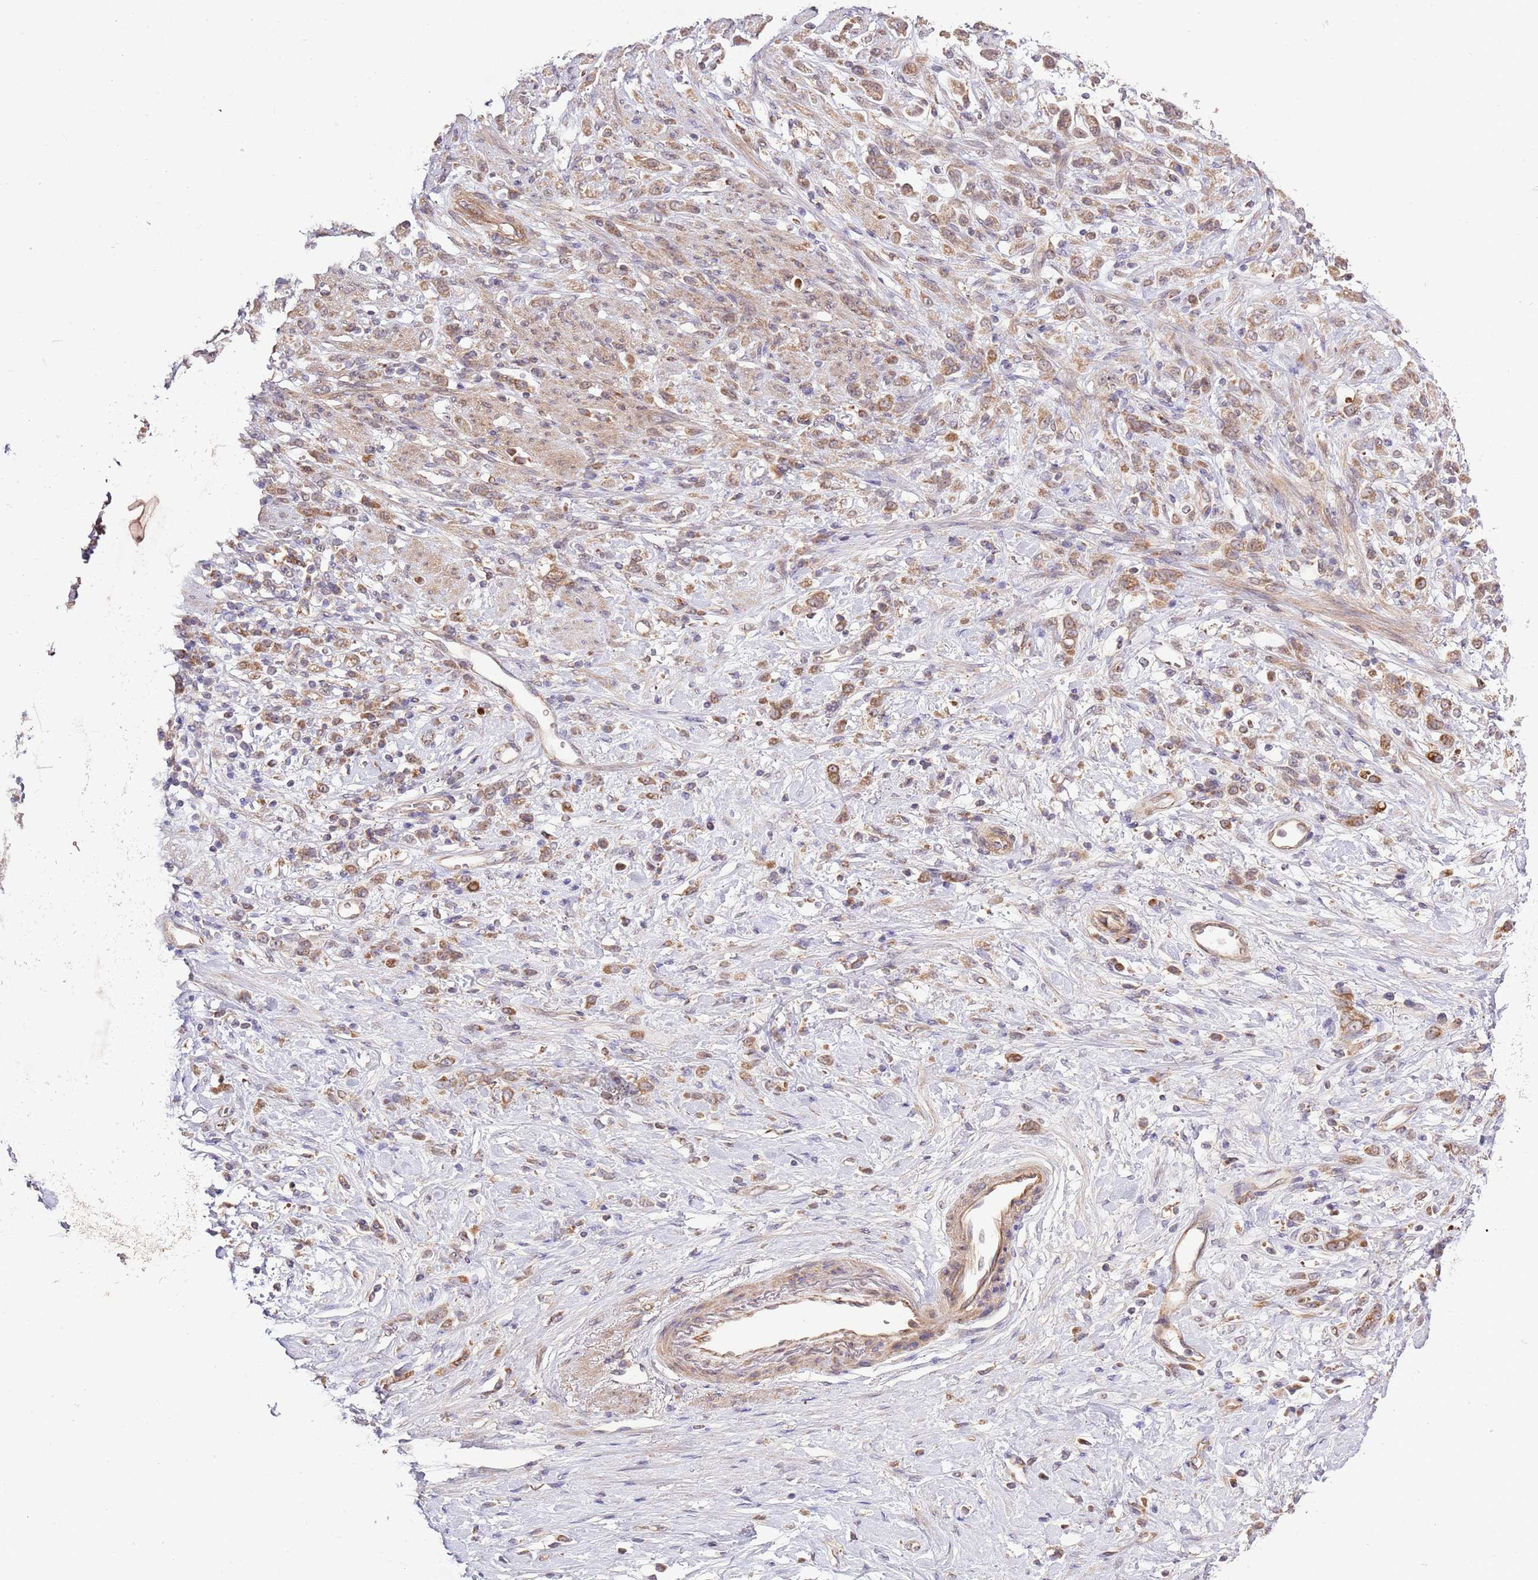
{"staining": {"intensity": "moderate", "quantity": ">75%", "location": "cytoplasmic/membranous"}, "tissue": "stomach cancer", "cell_type": "Tumor cells", "image_type": "cancer", "snomed": [{"axis": "morphology", "description": "Adenocarcinoma, NOS"}, {"axis": "topography", "description": "Stomach"}], "caption": "A micrograph showing moderate cytoplasmic/membranous positivity in about >75% of tumor cells in stomach adenocarcinoma, as visualized by brown immunohistochemical staining.", "gene": "IVD", "patient": {"sex": "female", "age": 60}}